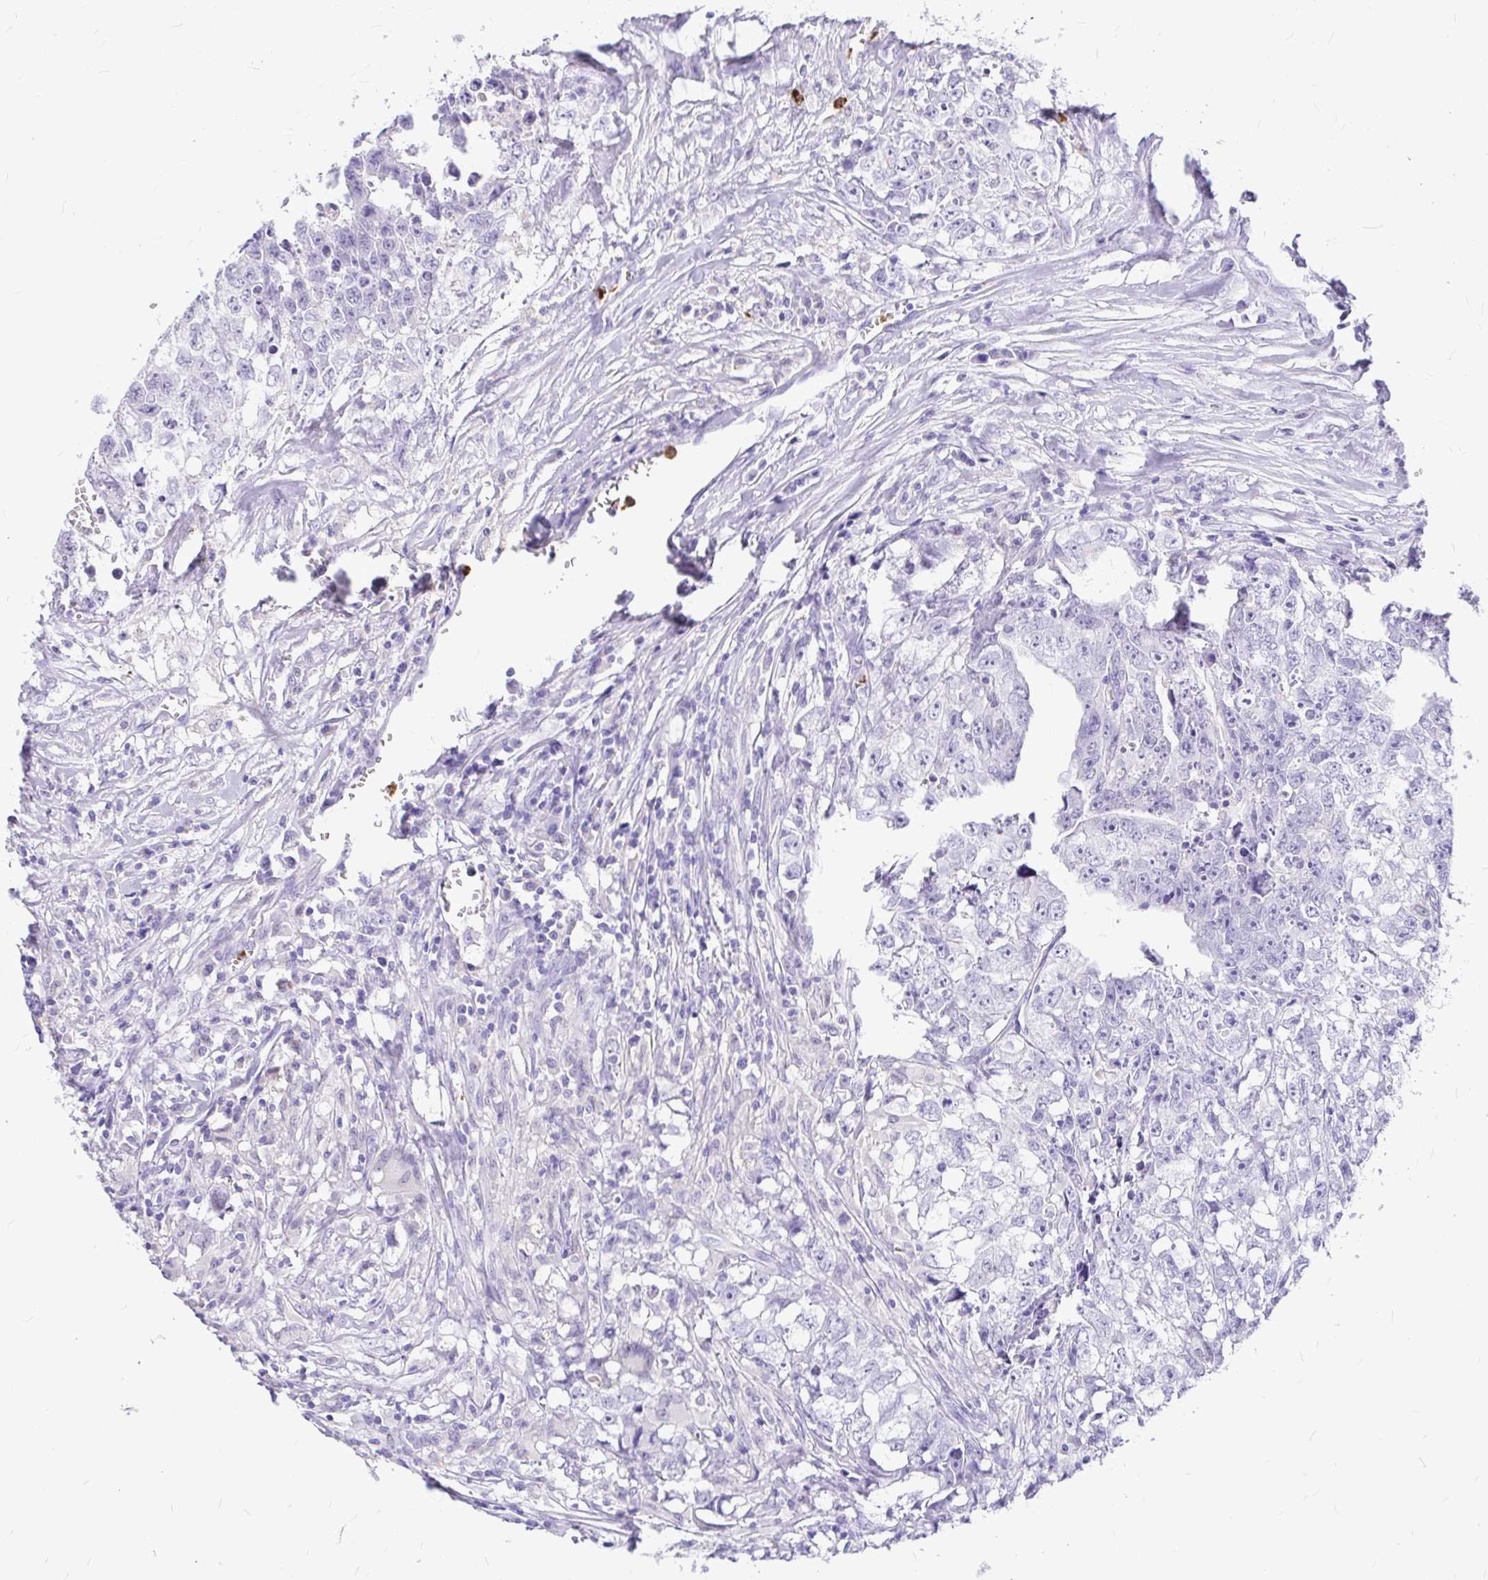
{"staining": {"intensity": "negative", "quantity": "none", "location": "none"}, "tissue": "testis cancer", "cell_type": "Tumor cells", "image_type": "cancer", "snomed": [{"axis": "morphology", "description": "Carcinoma, Embryonal, NOS"}, {"axis": "morphology", "description": "Teratoma, malignant, NOS"}, {"axis": "topography", "description": "Testis"}], "caption": "Immunohistochemistry (IHC) of testis cancer (malignant teratoma) displays no staining in tumor cells.", "gene": "CLEC1B", "patient": {"sex": "male", "age": 24}}